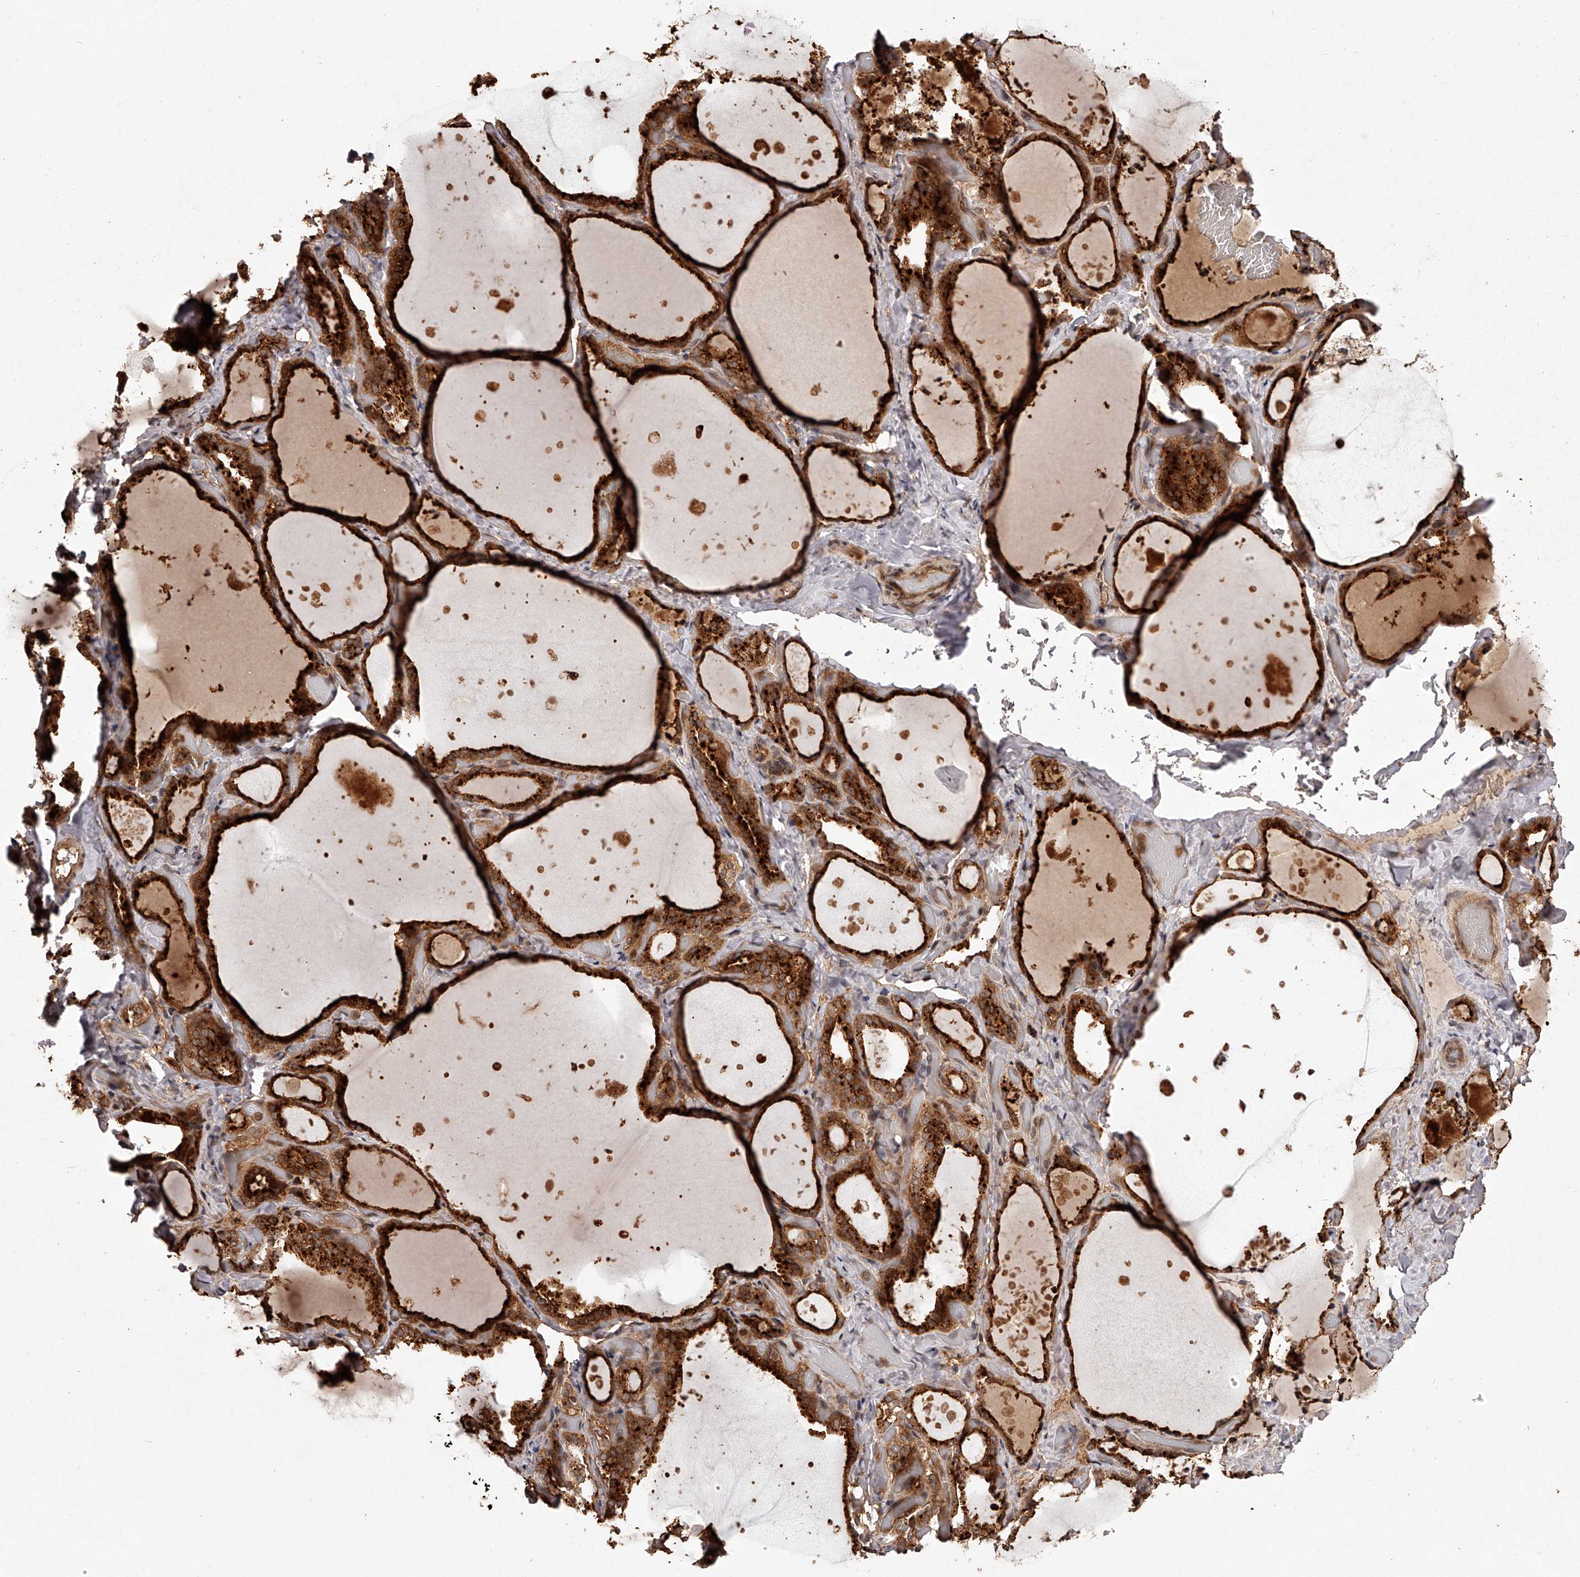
{"staining": {"intensity": "strong", "quantity": ">75%", "location": "cytoplasmic/membranous"}, "tissue": "thyroid gland", "cell_type": "Glandular cells", "image_type": "normal", "snomed": [{"axis": "morphology", "description": "Normal tissue, NOS"}, {"axis": "topography", "description": "Thyroid gland"}], "caption": "Immunohistochemical staining of benign thyroid gland shows strong cytoplasmic/membranous protein expression in approximately >75% of glandular cells.", "gene": "CRYZL1", "patient": {"sex": "female", "age": 44}}